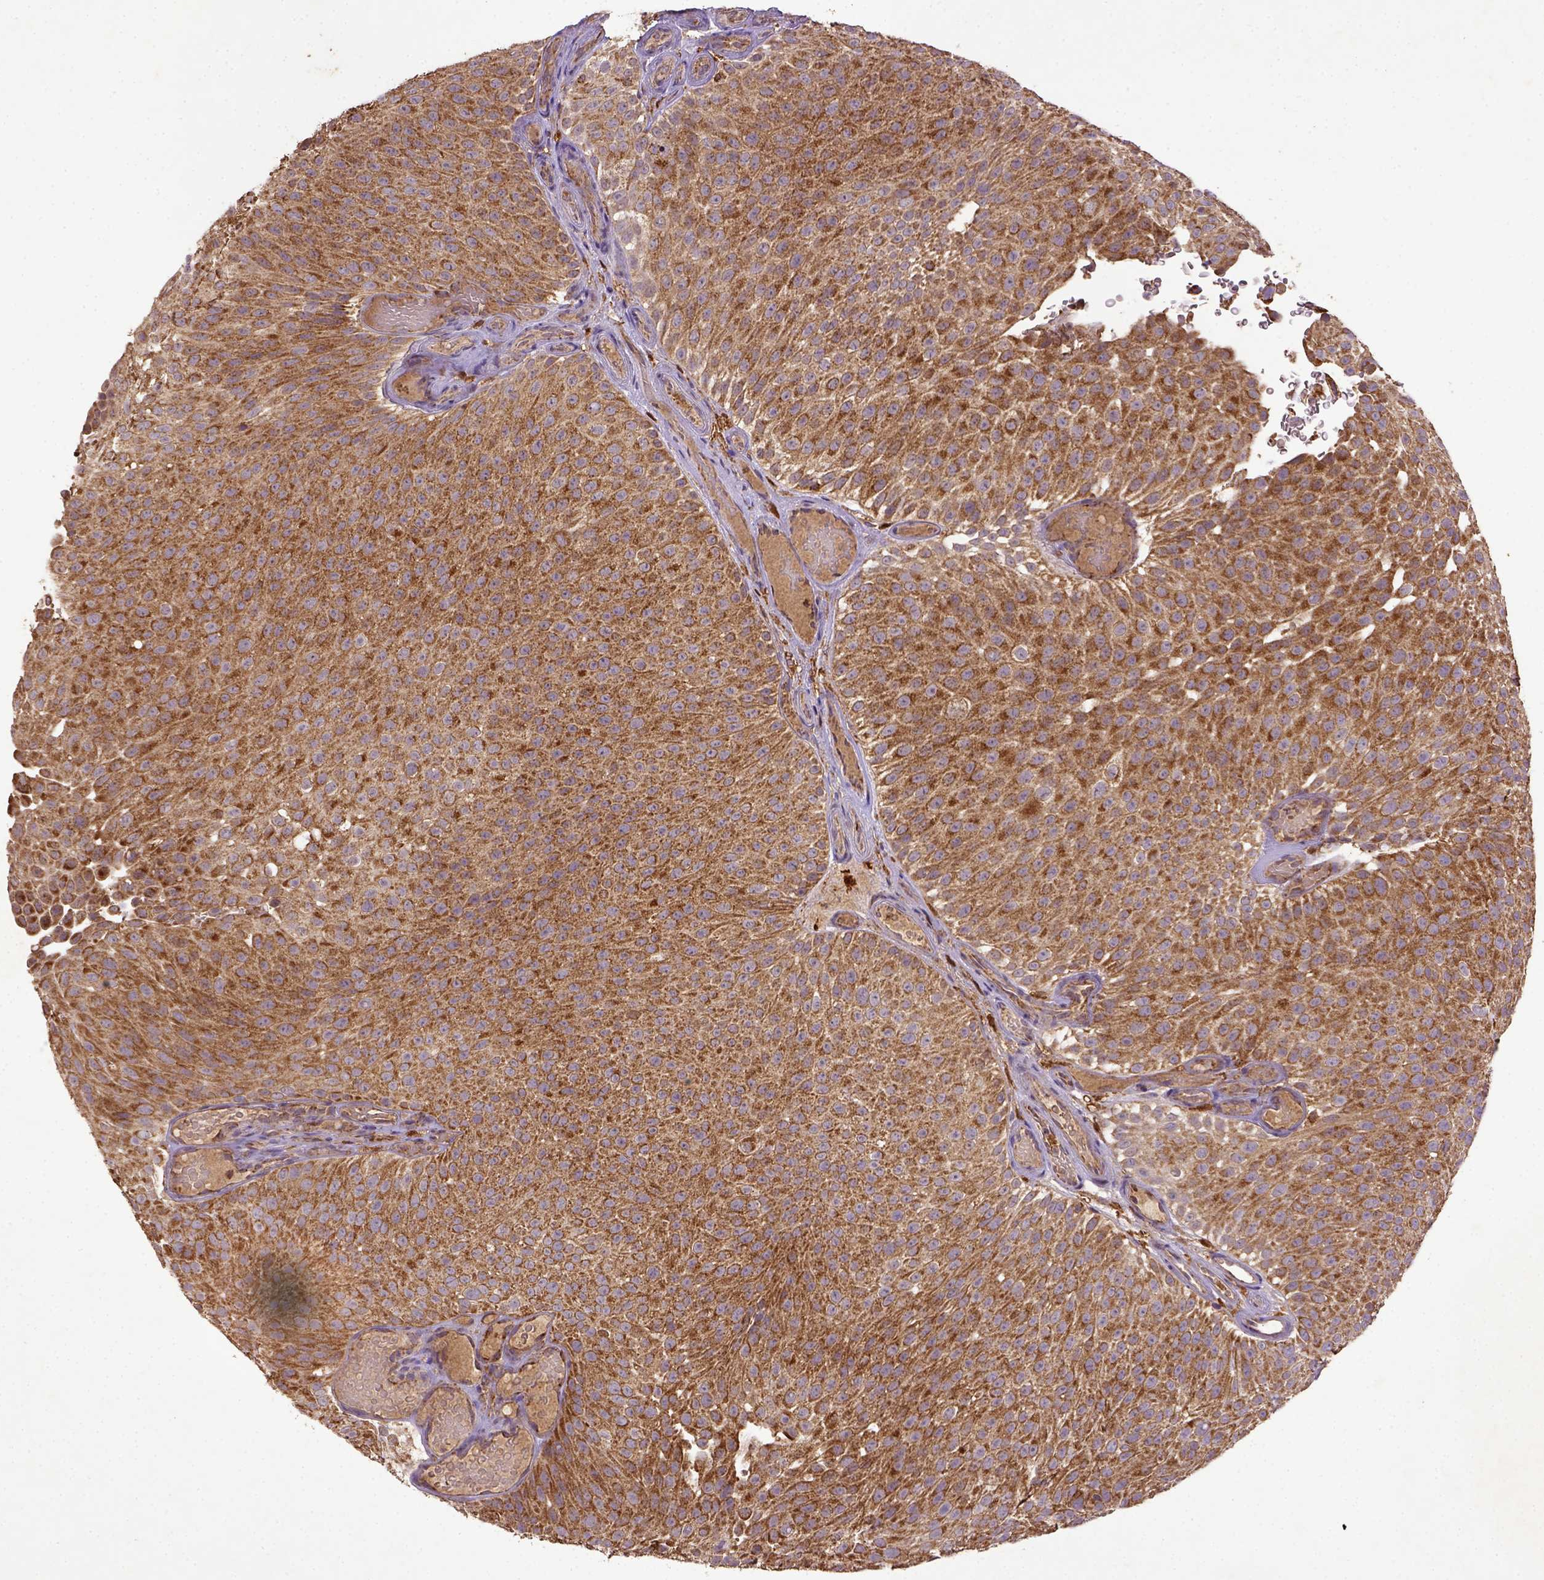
{"staining": {"intensity": "moderate", "quantity": ">75%", "location": "cytoplasmic/membranous"}, "tissue": "urothelial cancer", "cell_type": "Tumor cells", "image_type": "cancer", "snomed": [{"axis": "morphology", "description": "Urothelial carcinoma, Low grade"}, {"axis": "topography", "description": "Urinary bladder"}], "caption": "Urothelial cancer stained for a protein reveals moderate cytoplasmic/membranous positivity in tumor cells. (DAB IHC with brightfield microscopy, high magnification).", "gene": "MT-CO1", "patient": {"sex": "male", "age": 78}}